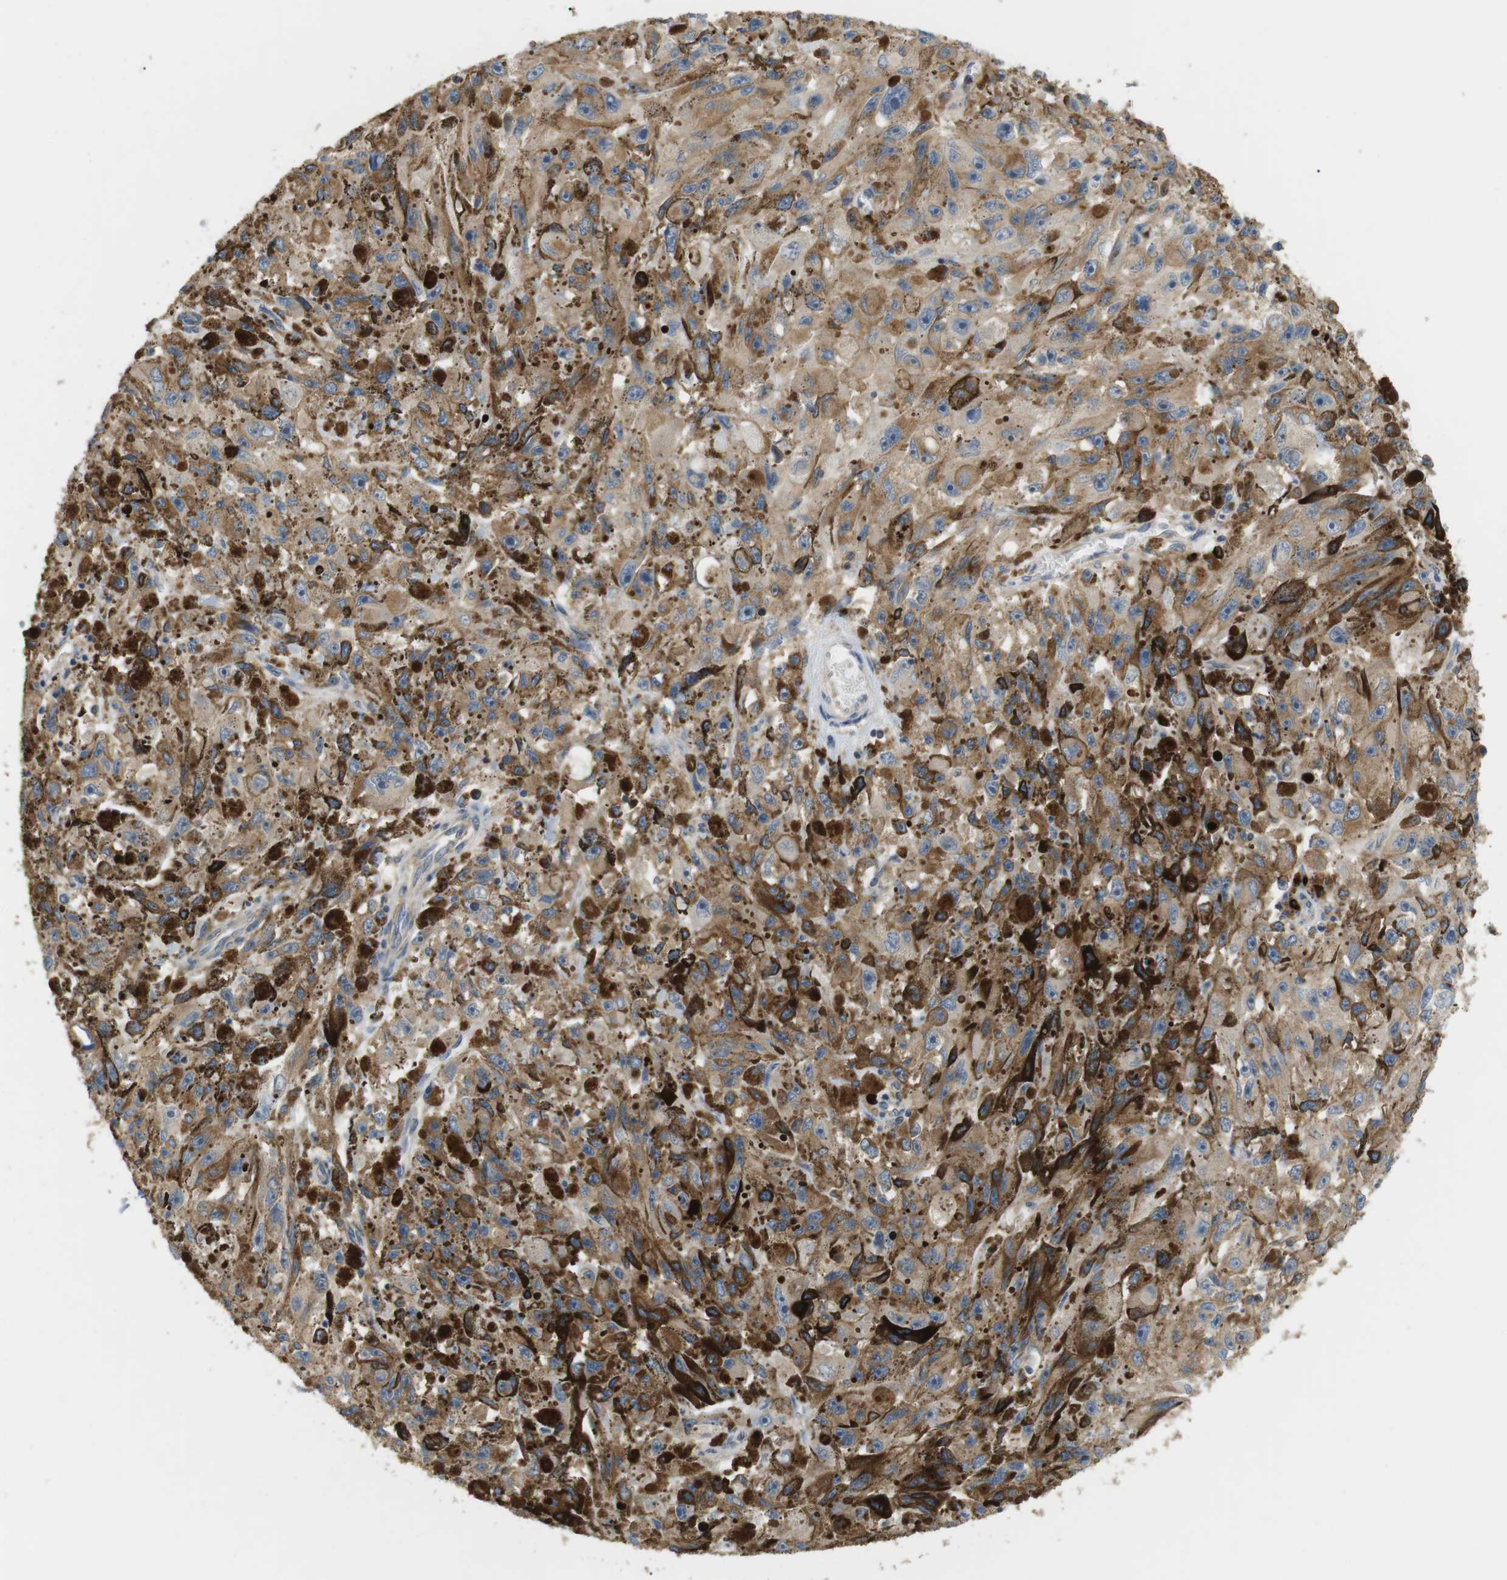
{"staining": {"intensity": "moderate", "quantity": ">75%", "location": "cytoplasmic/membranous"}, "tissue": "melanoma", "cell_type": "Tumor cells", "image_type": "cancer", "snomed": [{"axis": "morphology", "description": "Malignant melanoma, NOS"}, {"axis": "topography", "description": "Skin"}], "caption": "Immunohistochemical staining of melanoma displays medium levels of moderate cytoplasmic/membranous expression in approximately >75% of tumor cells.", "gene": "TMEM200A", "patient": {"sex": "female", "age": 104}}